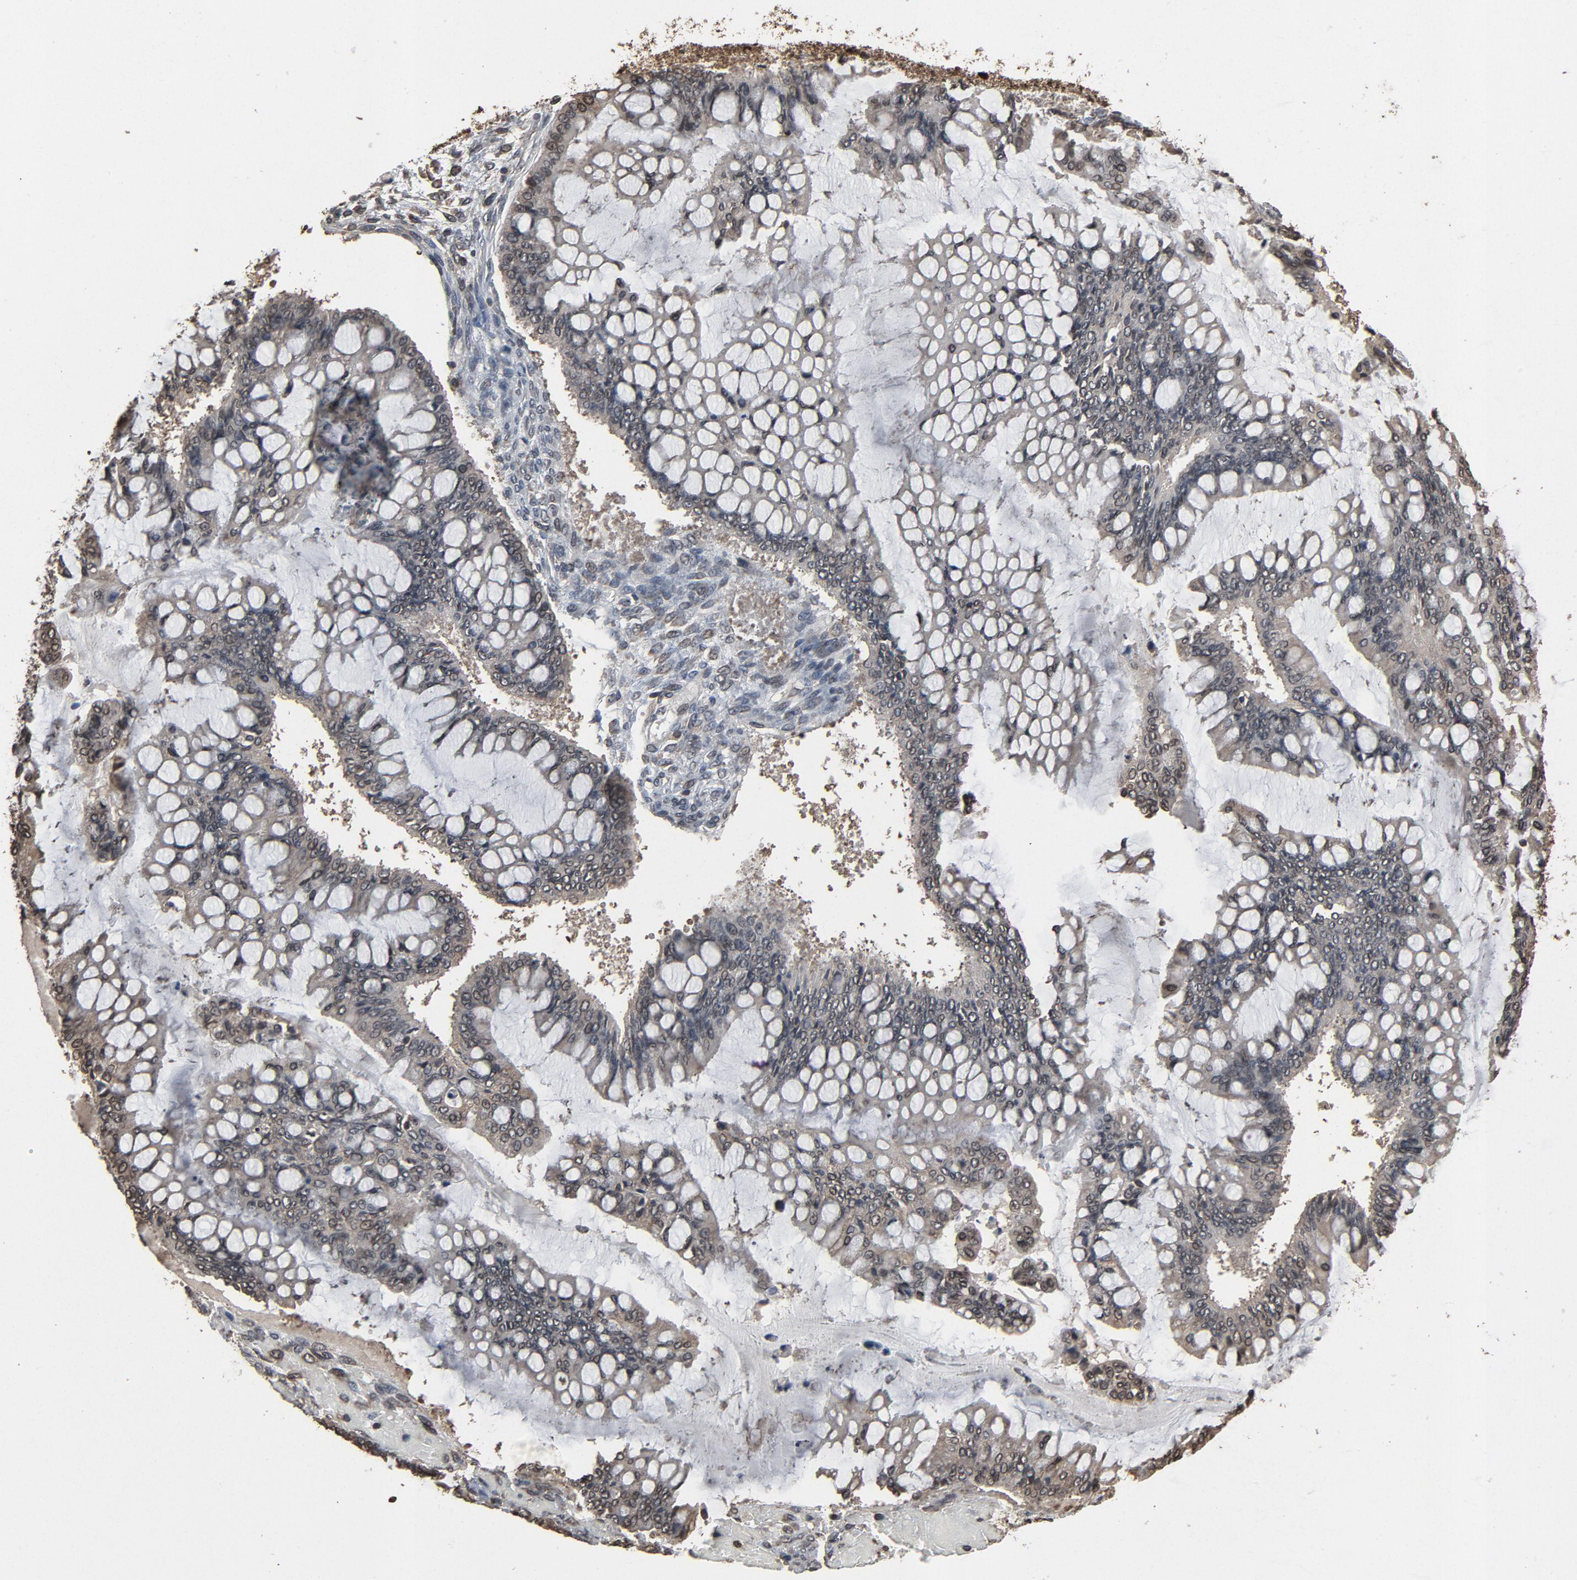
{"staining": {"intensity": "weak", "quantity": "<25%", "location": "cytoplasmic/membranous,nuclear"}, "tissue": "ovarian cancer", "cell_type": "Tumor cells", "image_type": "cancer", "snomed": [{"axis": "morphology", "description": "Cystadenocarcinoma, mucinous, NOS"}, {"axis": "topography", "description": "Ovary"}], "caption": "A high-resolution micrograph shows immunohistochemistry staining of ovarian cancer (mucinous cystadenocarcinoma), which reveals no significant positivity in tumor cells.", "gene": "UBE2D1", "patient": {"sex": "female", "age": 73}}